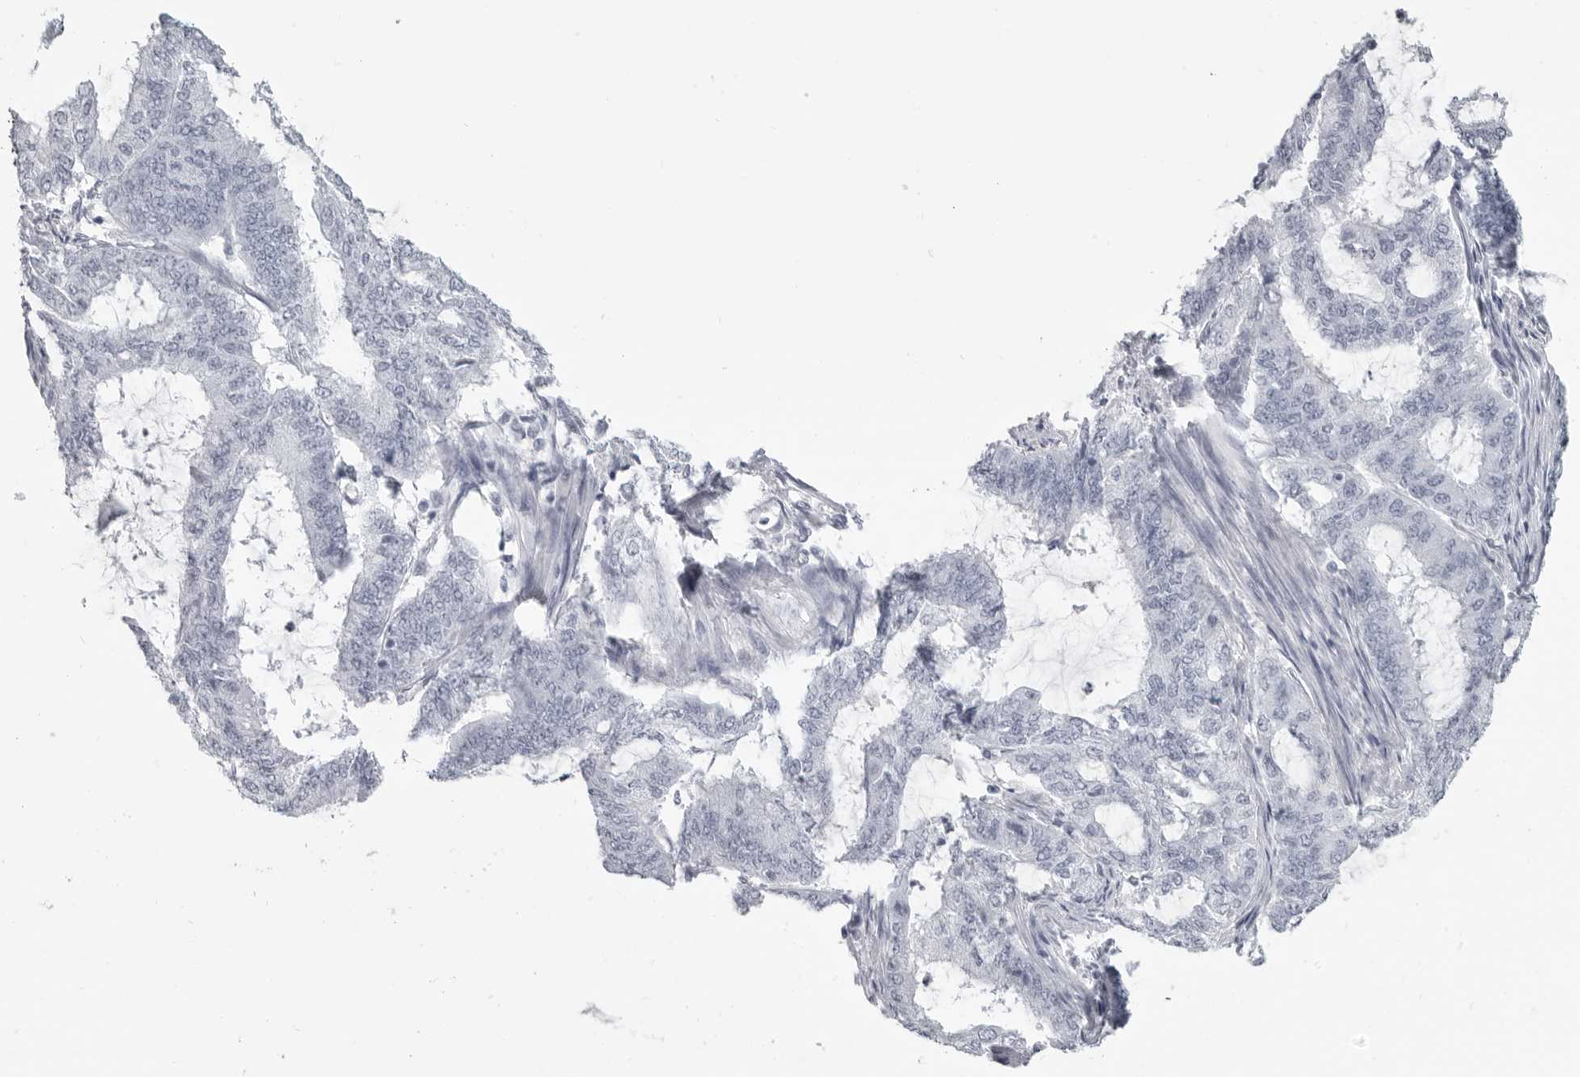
{"staining": {"intensity": "negative", "quantity": "none", "location": "none"}, "tissue": "endometrial cancer", "cell_type": "Tumor cells", "image_type": "cancer", "snomed": [{"axis": "morphology", "description": "Adenocarcinoma, NOS"}, {"axis": "topography", "description": "Endometrium"}], "caption": "There is no significant expression in tumor cells of endometrial cancer (adenocarcinoma).", "gene": "LY6D", "patient": {"sex": "female", "age": 49}}